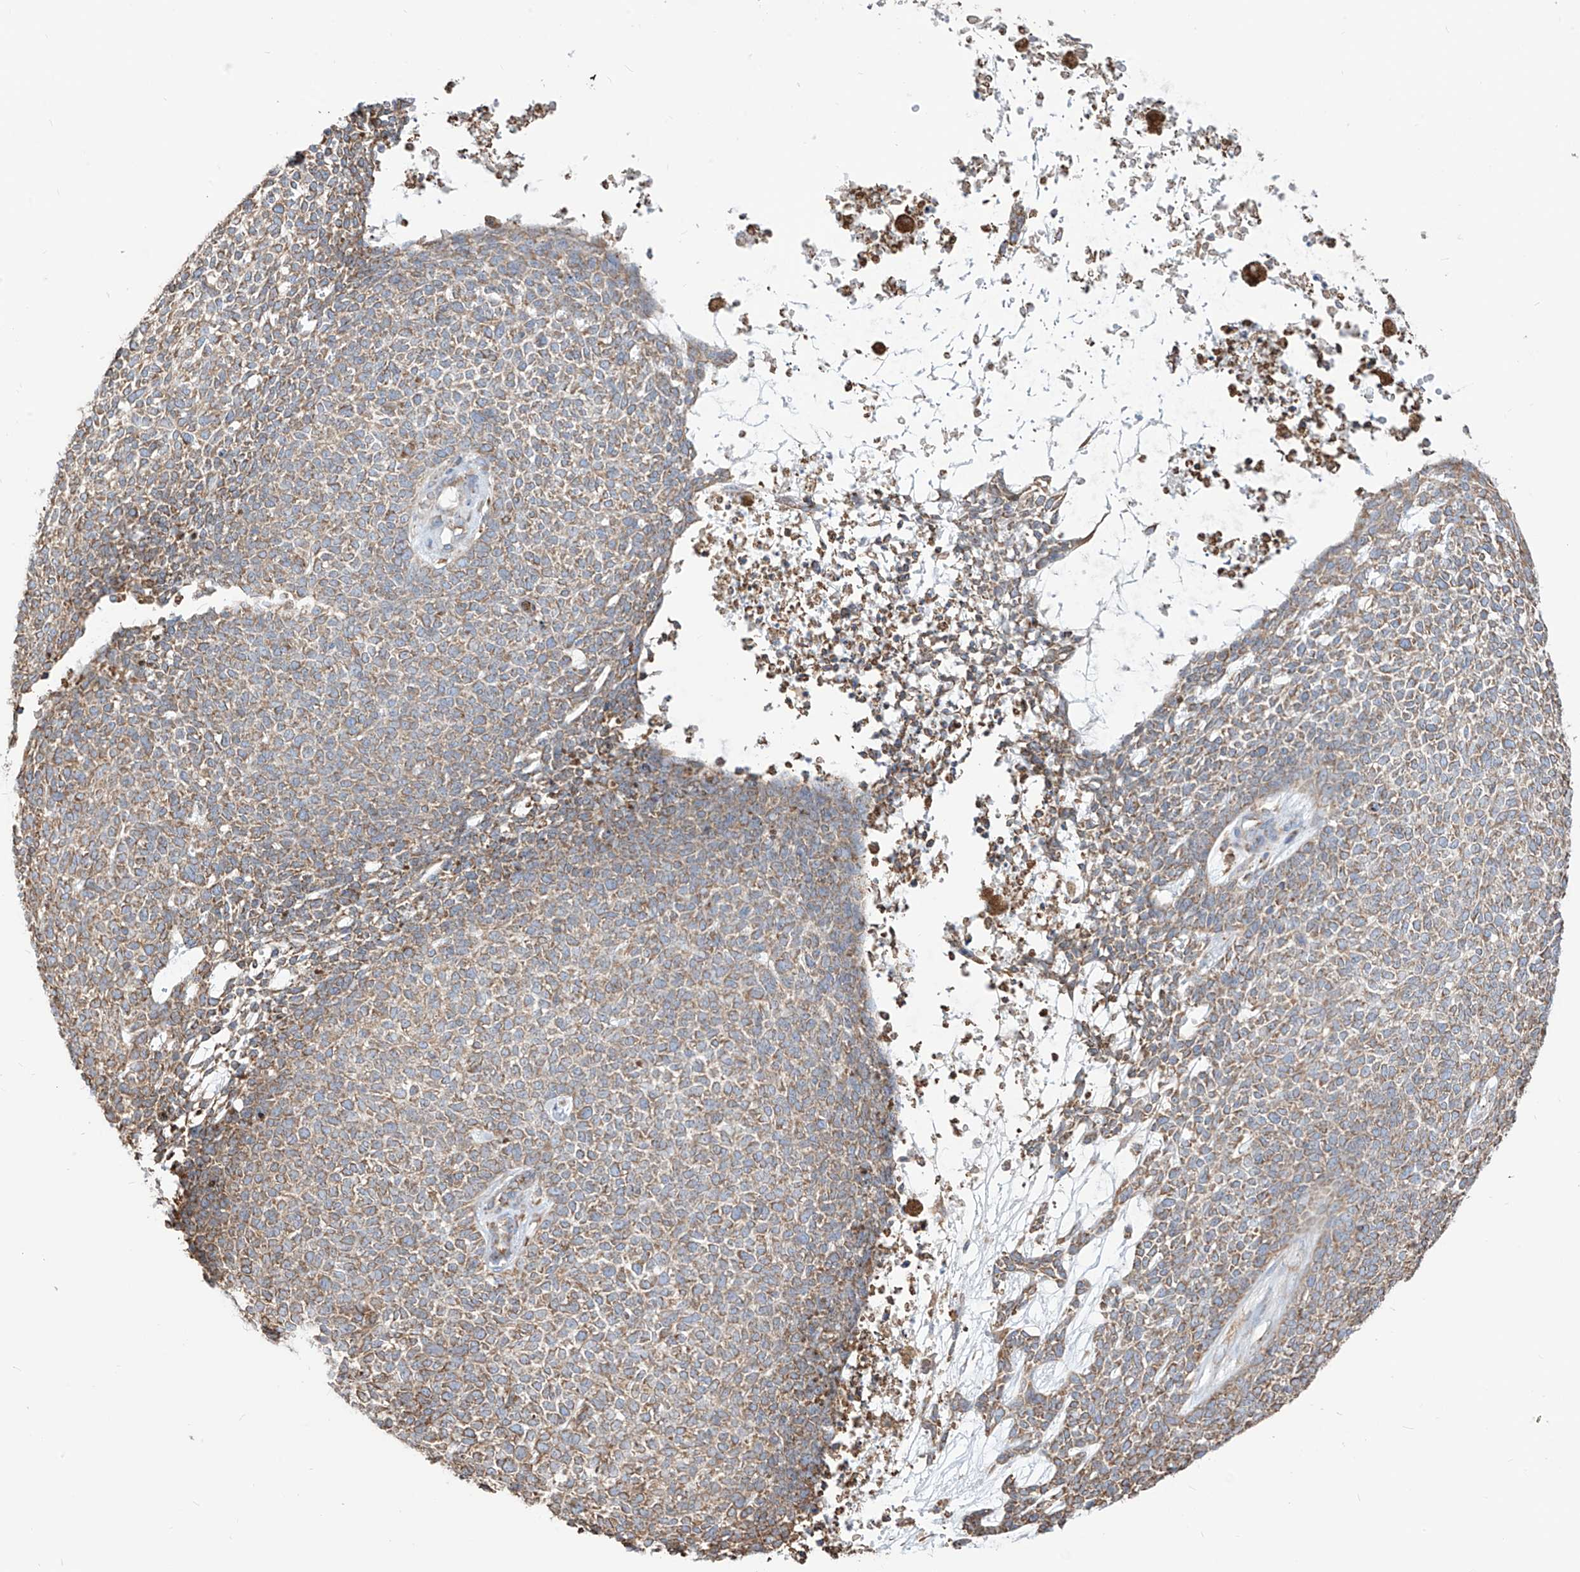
{"staining": {"intensity": "weak", "quantity": ">75%", "location": "cytoplasmic/membranous"}, "tissue": "skin cancer", "cell_type": "Tumor cells", "image_type": "cancer", "snomed": [{"axis": "morphology", "description": "Basal cell carcinoma"}, {"axis": "topography", "description": "Skin"}], "caption": "A high-resolution histopathology image shows immunohistochemistry (IHC) staining of skin cancer, which reveals weak cytoplasmic/membranous staining in approximately >75% of tumor cells.", "gene": "PDIA6", "patient": {"sex": "female", "age": 84}}